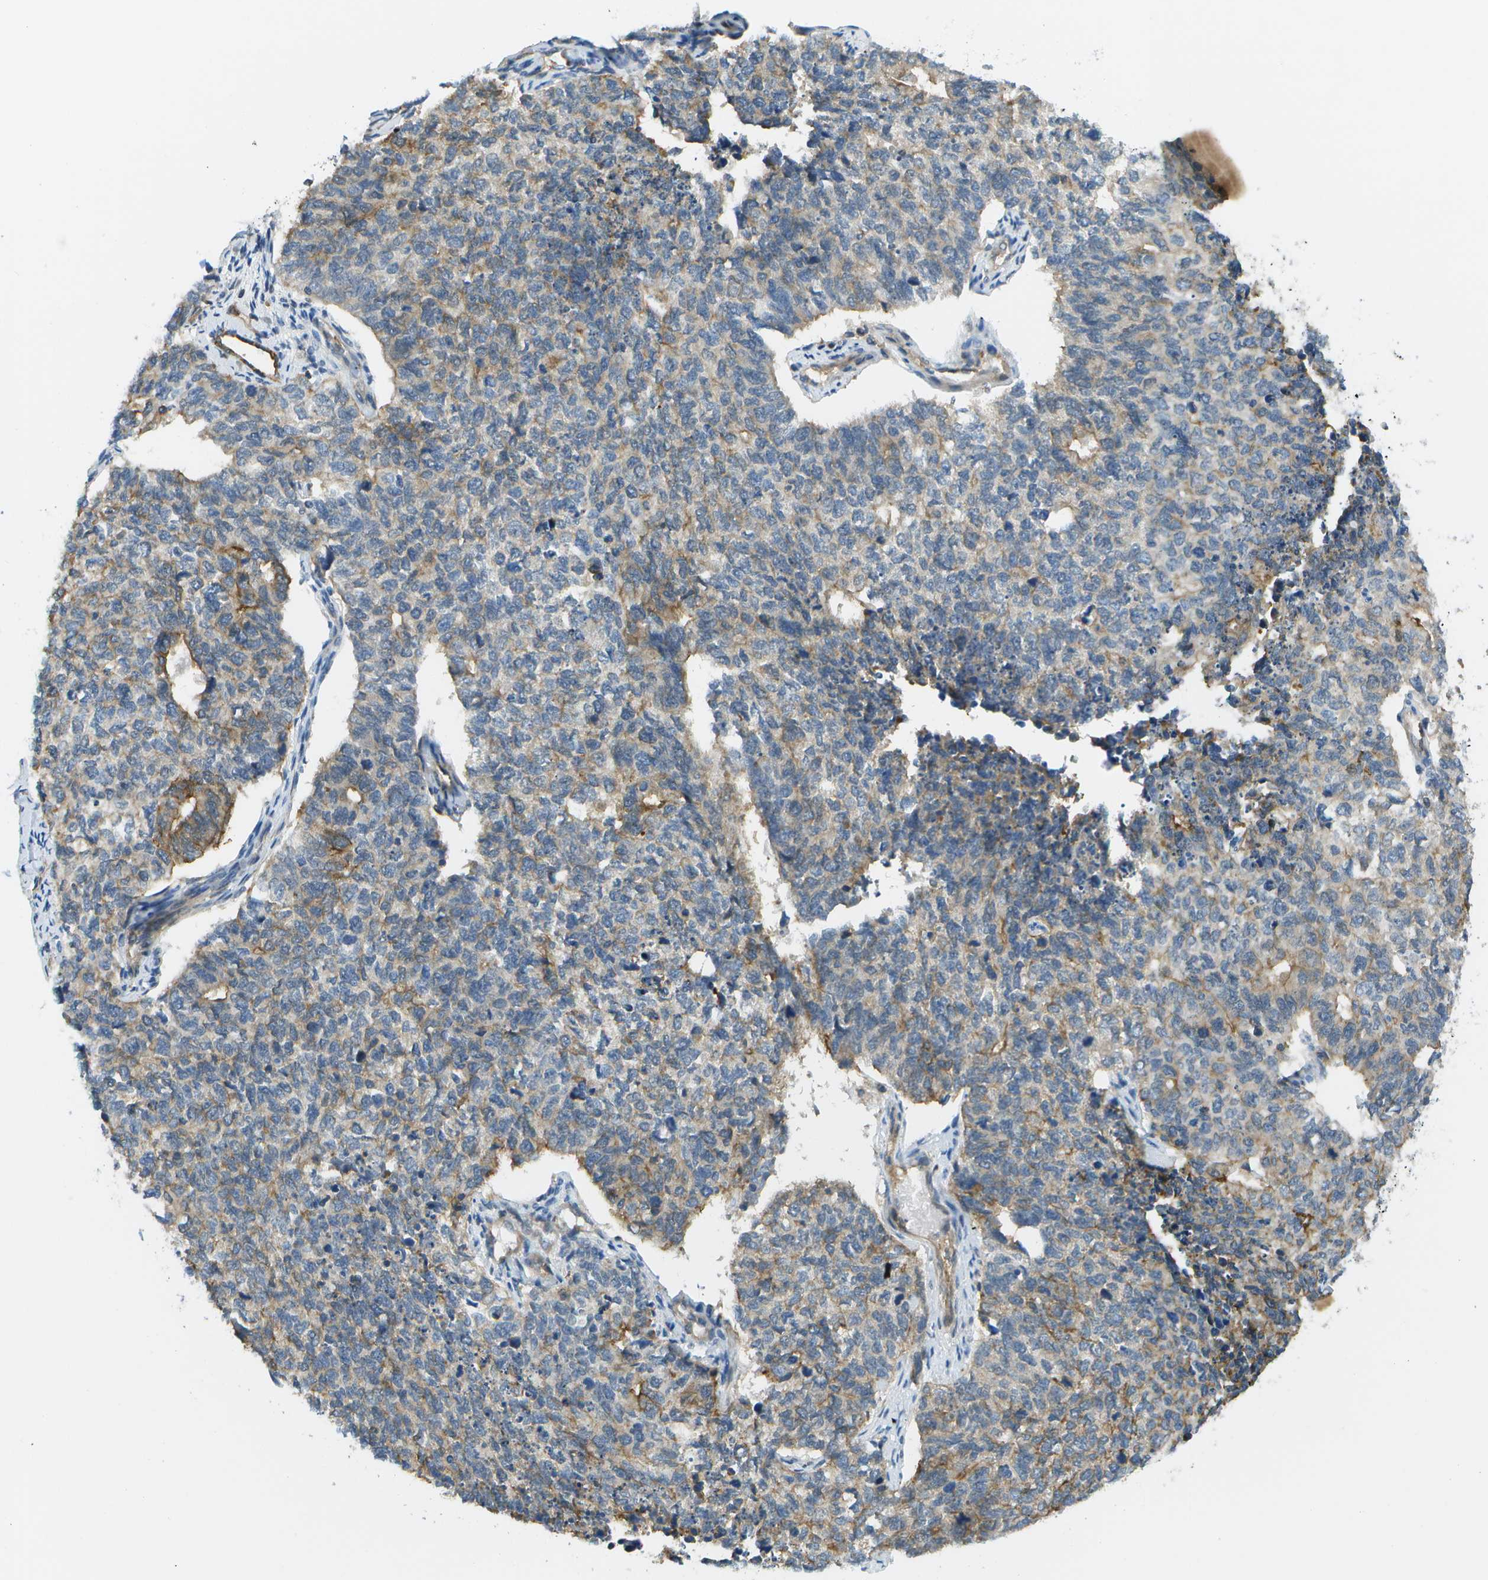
{"staining": {"intensity": "weak", "quantity": "25%-75%", "location": "cytoplasmic/membranous"}, "tissue": "cervical cancer", "cell_type": "Tumor cells", "image_type": "cancer", "snomed": [{"axis": "morphology", "description": "Squamous cell carcinoma, NOS"}, {"axis": "topography", "description": "Cervix"}], "caption": "High-power microscopy captured an IHC histopathology image of cervical cancer (squamous cell carcinoma), revealing weak cytoplasmic/membranous expression in approximately 25%-75% of tumor cells.", "gene": "KIAA0040", "patient": {"sex": "female", "age": 63}}